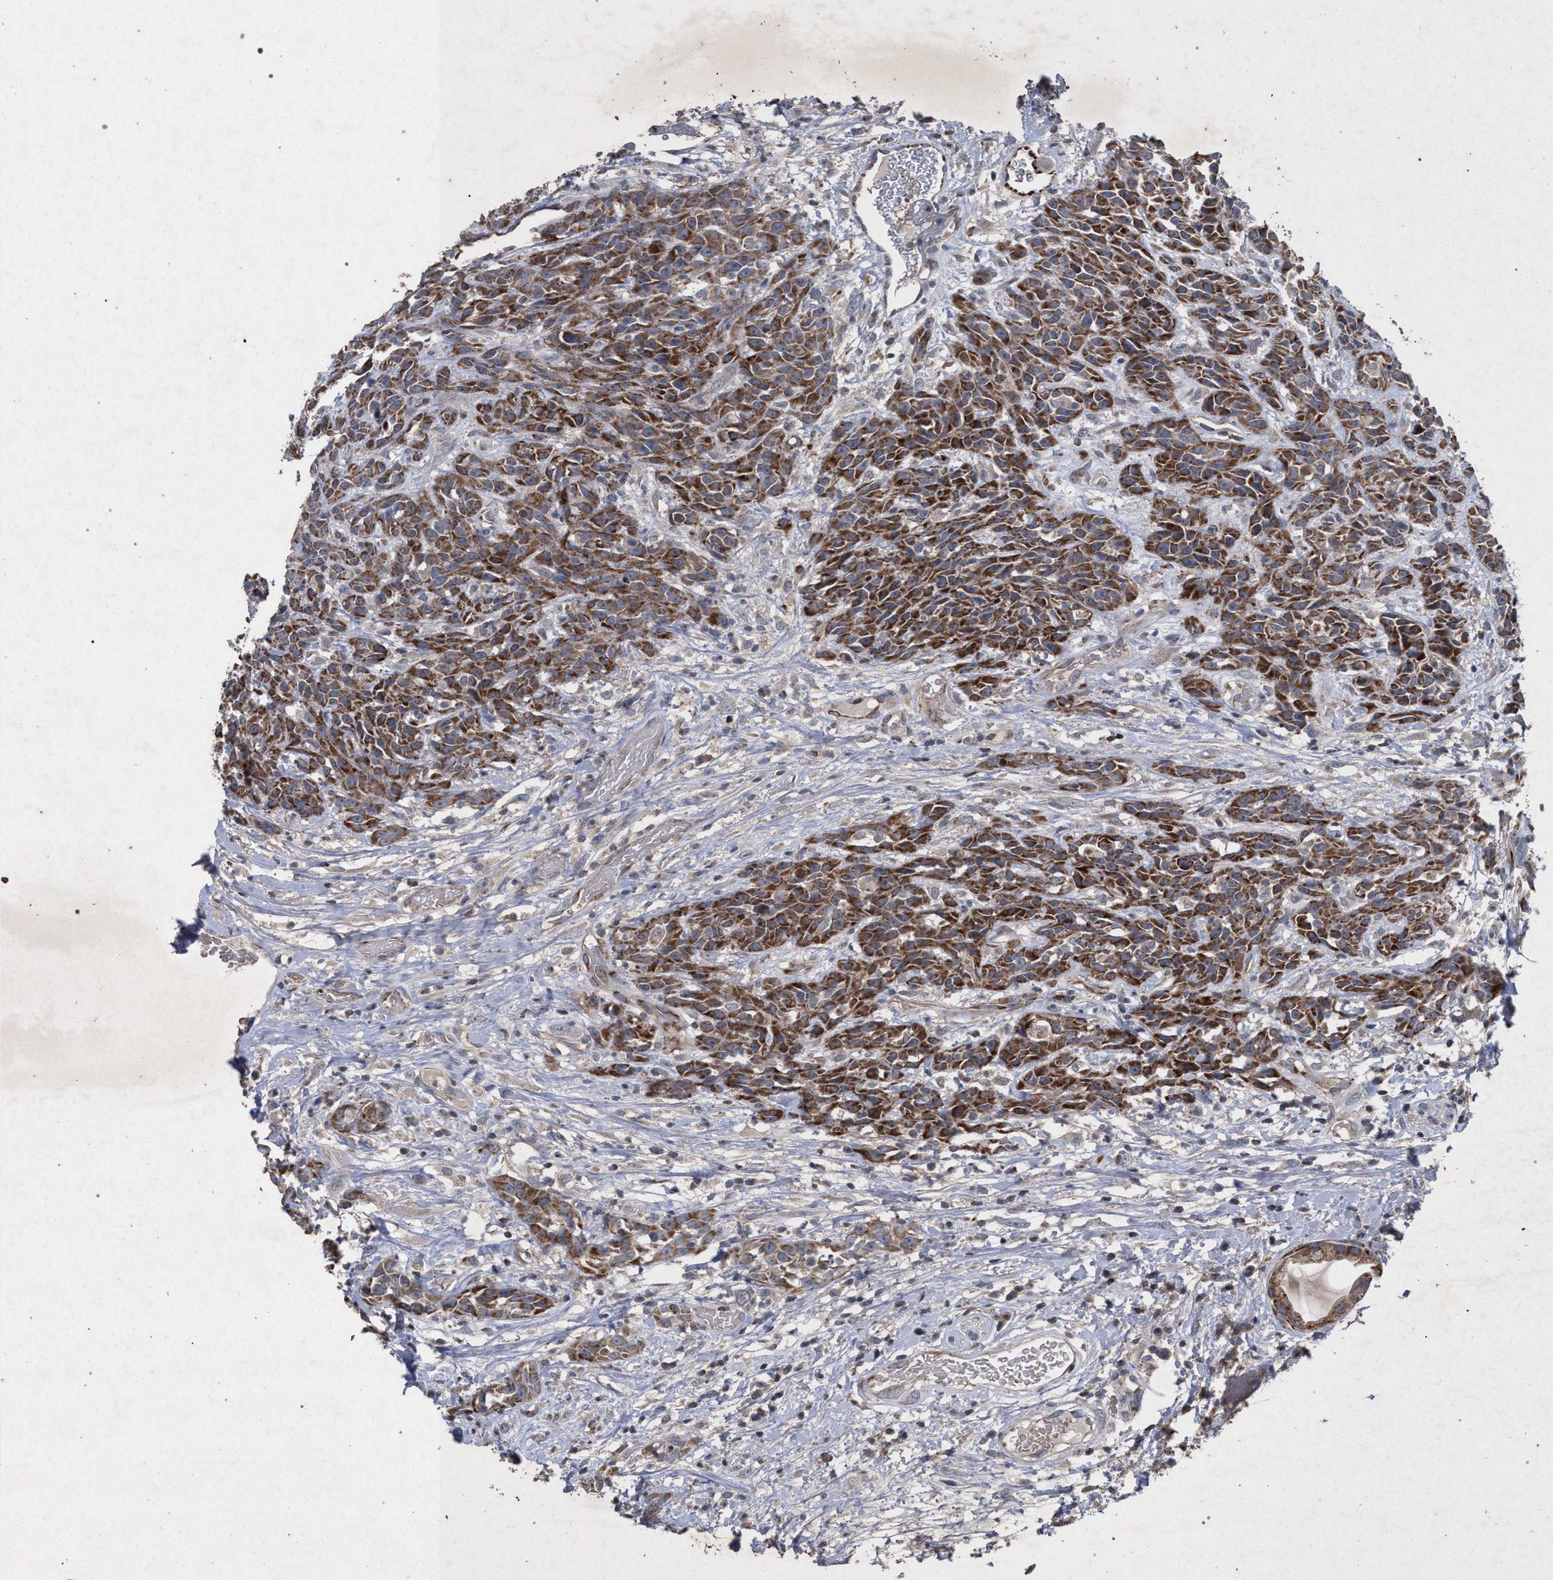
{"staining": {"intensity": "strong", "quantity": ">75%", "location": "cytoplasmic/membranous"}, "tissue": "head and neck cancer", "cell_type": "Tumor cells", "image_type": "cancer", "snomed": [{"axis": "morphology", "description": "Normal tissue, NOS"}, {"axis": "morphology", "description": "Squamous cell carcinoma, NOS"}, {"axis": "topography", "description": "Cartilage tissue"}, {"axis": "topography", "description": "Head-Neck"}], "caption": "IHC image of neoplastic tissue: squamous cell carcinoma (head and neck) stained using immunohistochemistry (IHC) exhibits high levels of strong protein expression localized specifically in the cytoplasmic/membranous of tumor cells, appearing as a cytoplasmic/membranous brown color.", "gene": "PKD2L1", "patient": {"sex": "male", "age": 62}}